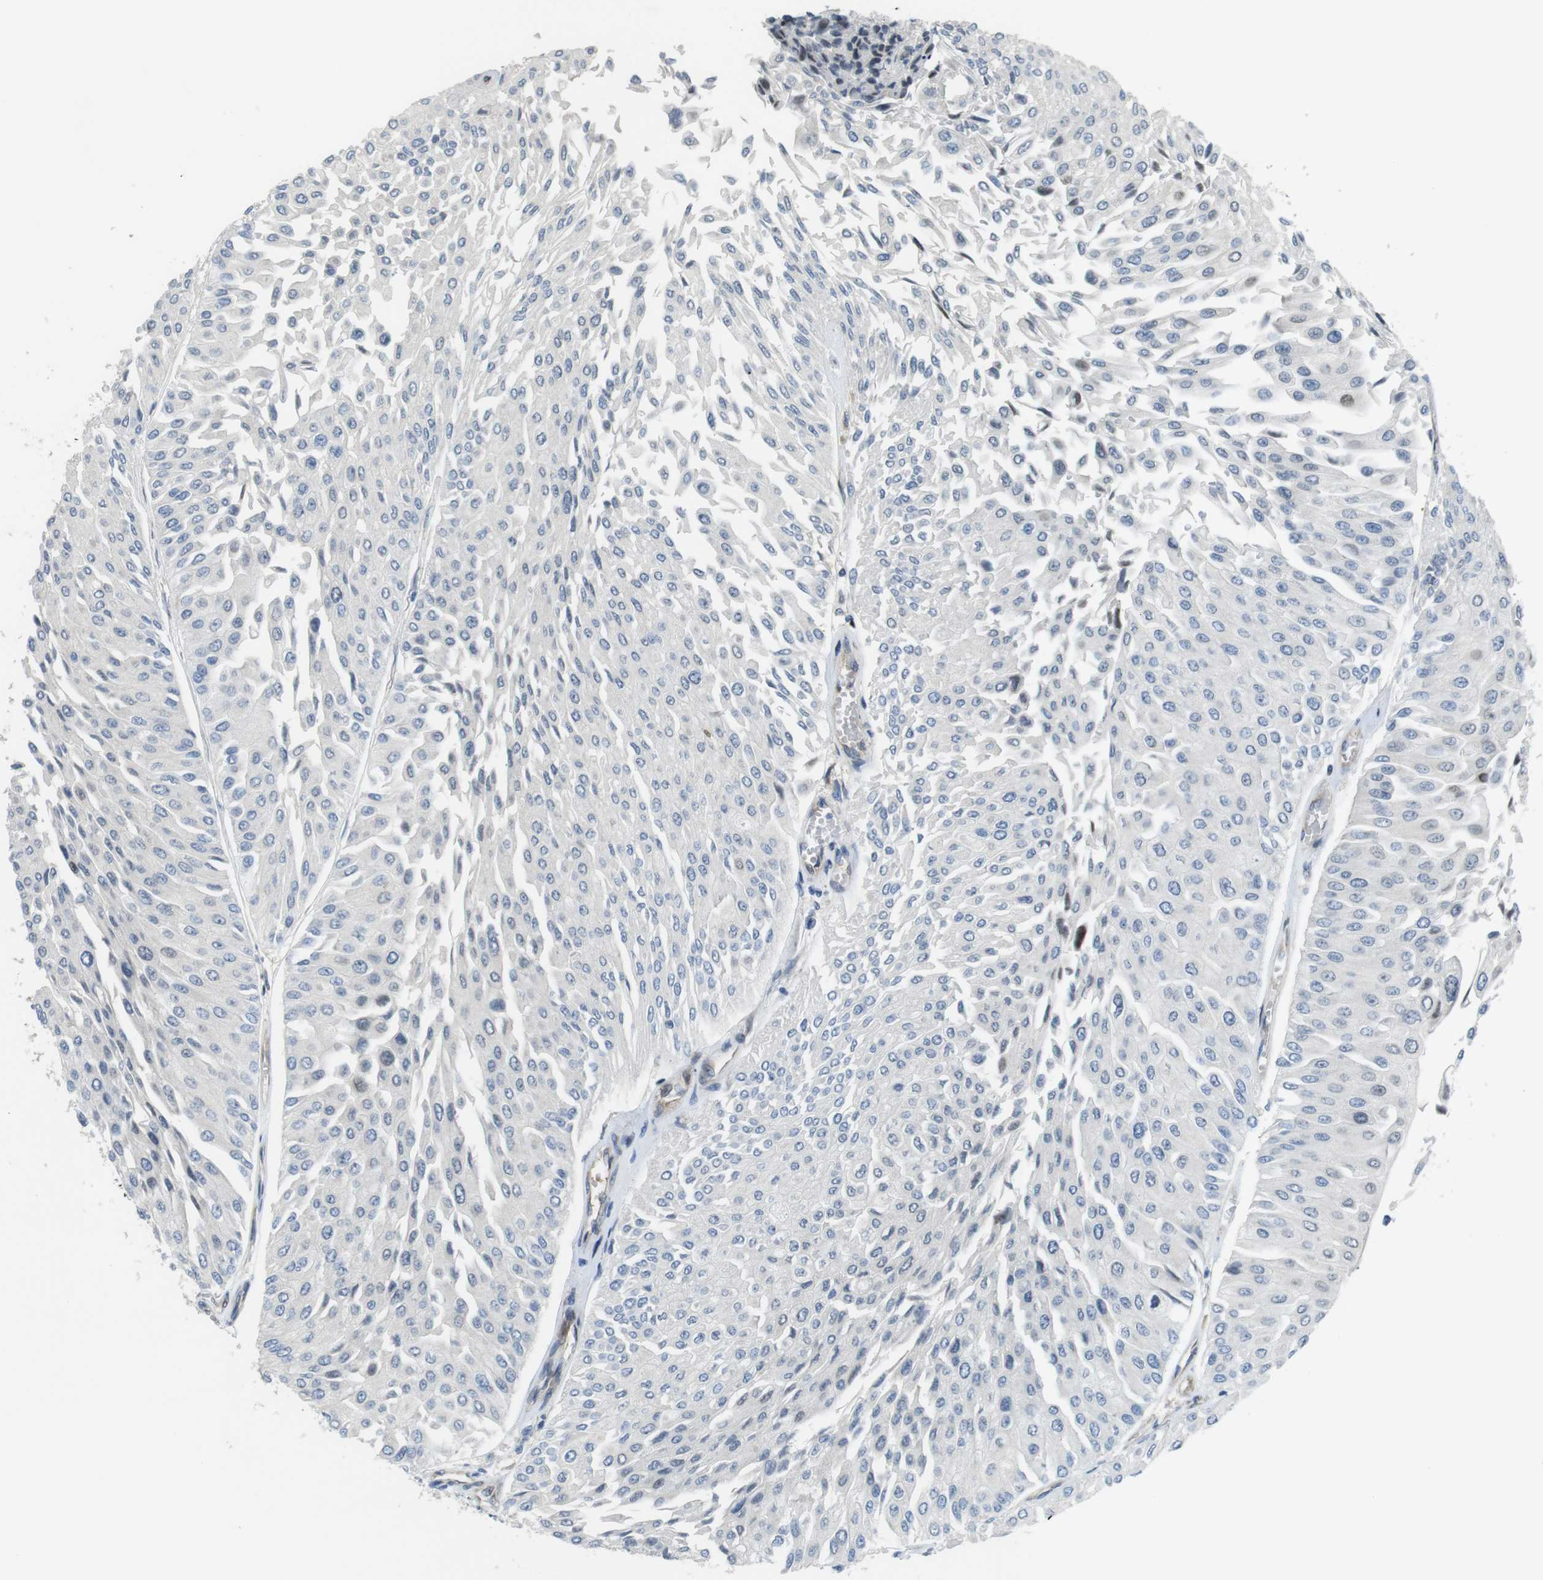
{"staining": {"intensity": "negative", "quantity": "none", "location": "none"}, "tissue": "urothelial cancer", "cell_type": "Tumor cells", "image_type": "cancer", "snomed": [{"axis": "morphology", "description": "Urothelial carcinoma, Low grade"}, {"axis": "topography", "description": "Urinary bladder"}], "caption": "Protein analysis of urothelial cancer demonstrates no significant expression in tumor cells. Nuclei are stained in blue.", "gene": "PCDH10", "patient": {"sex": "male", "age": 67}}